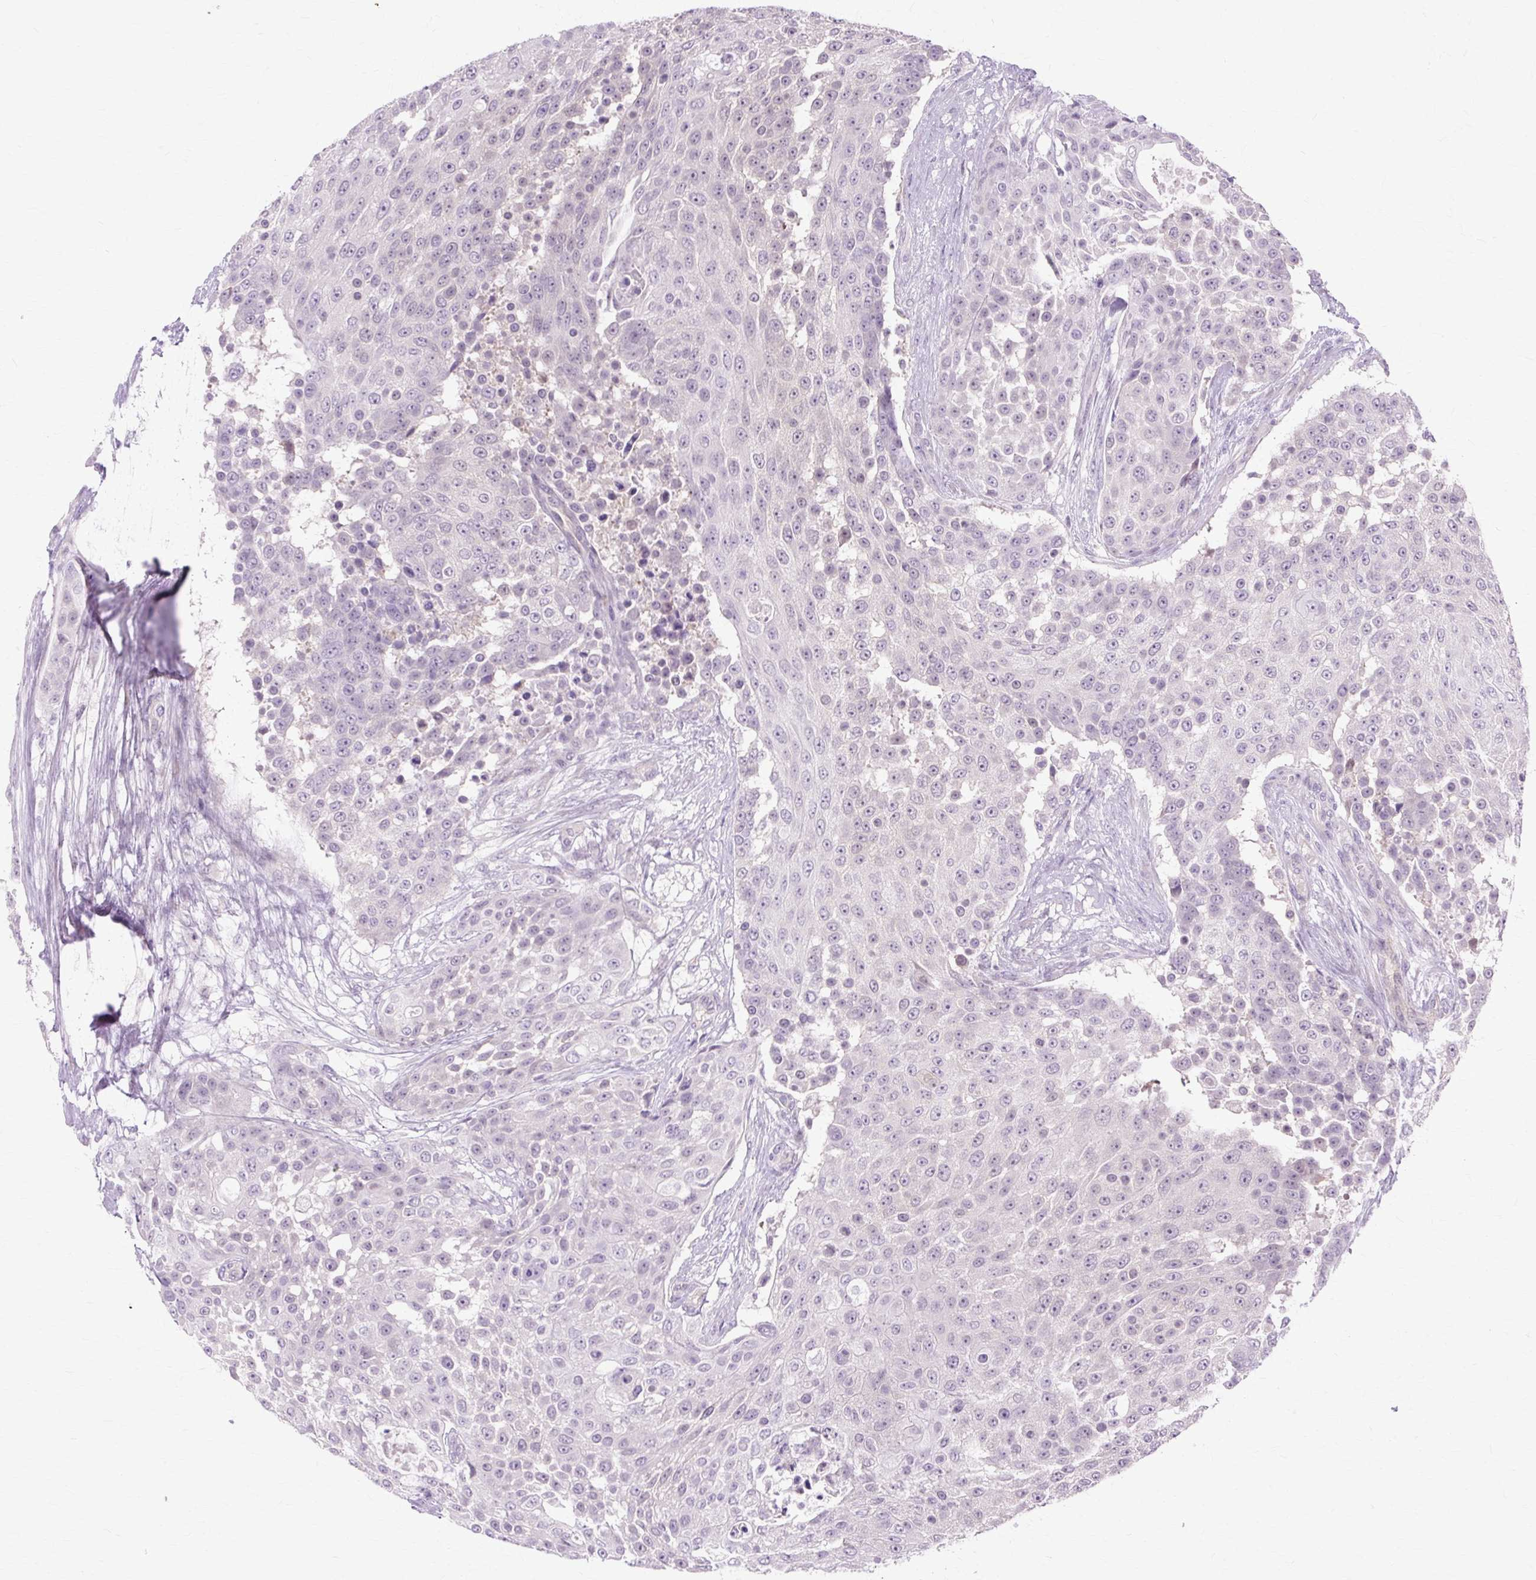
{"staining": {"intensity": "negative", "quantity": "none", "location": "none"}, "tissue": "urothelial cancer", "cell_type": "Tumor cells", "image_type": "cancer", "snomed": [{"axis": "morphology", "description": "Urothelial carcinoma, High grade"}, {"axis": "topography", "description": "Urinary bladder"}], "caption": "Protein analysis of urothelial cancer exhibits no significant positivity in tumor cells.", "gene": "ZNF35", "patient": {"sex": "female", "age": 63}}